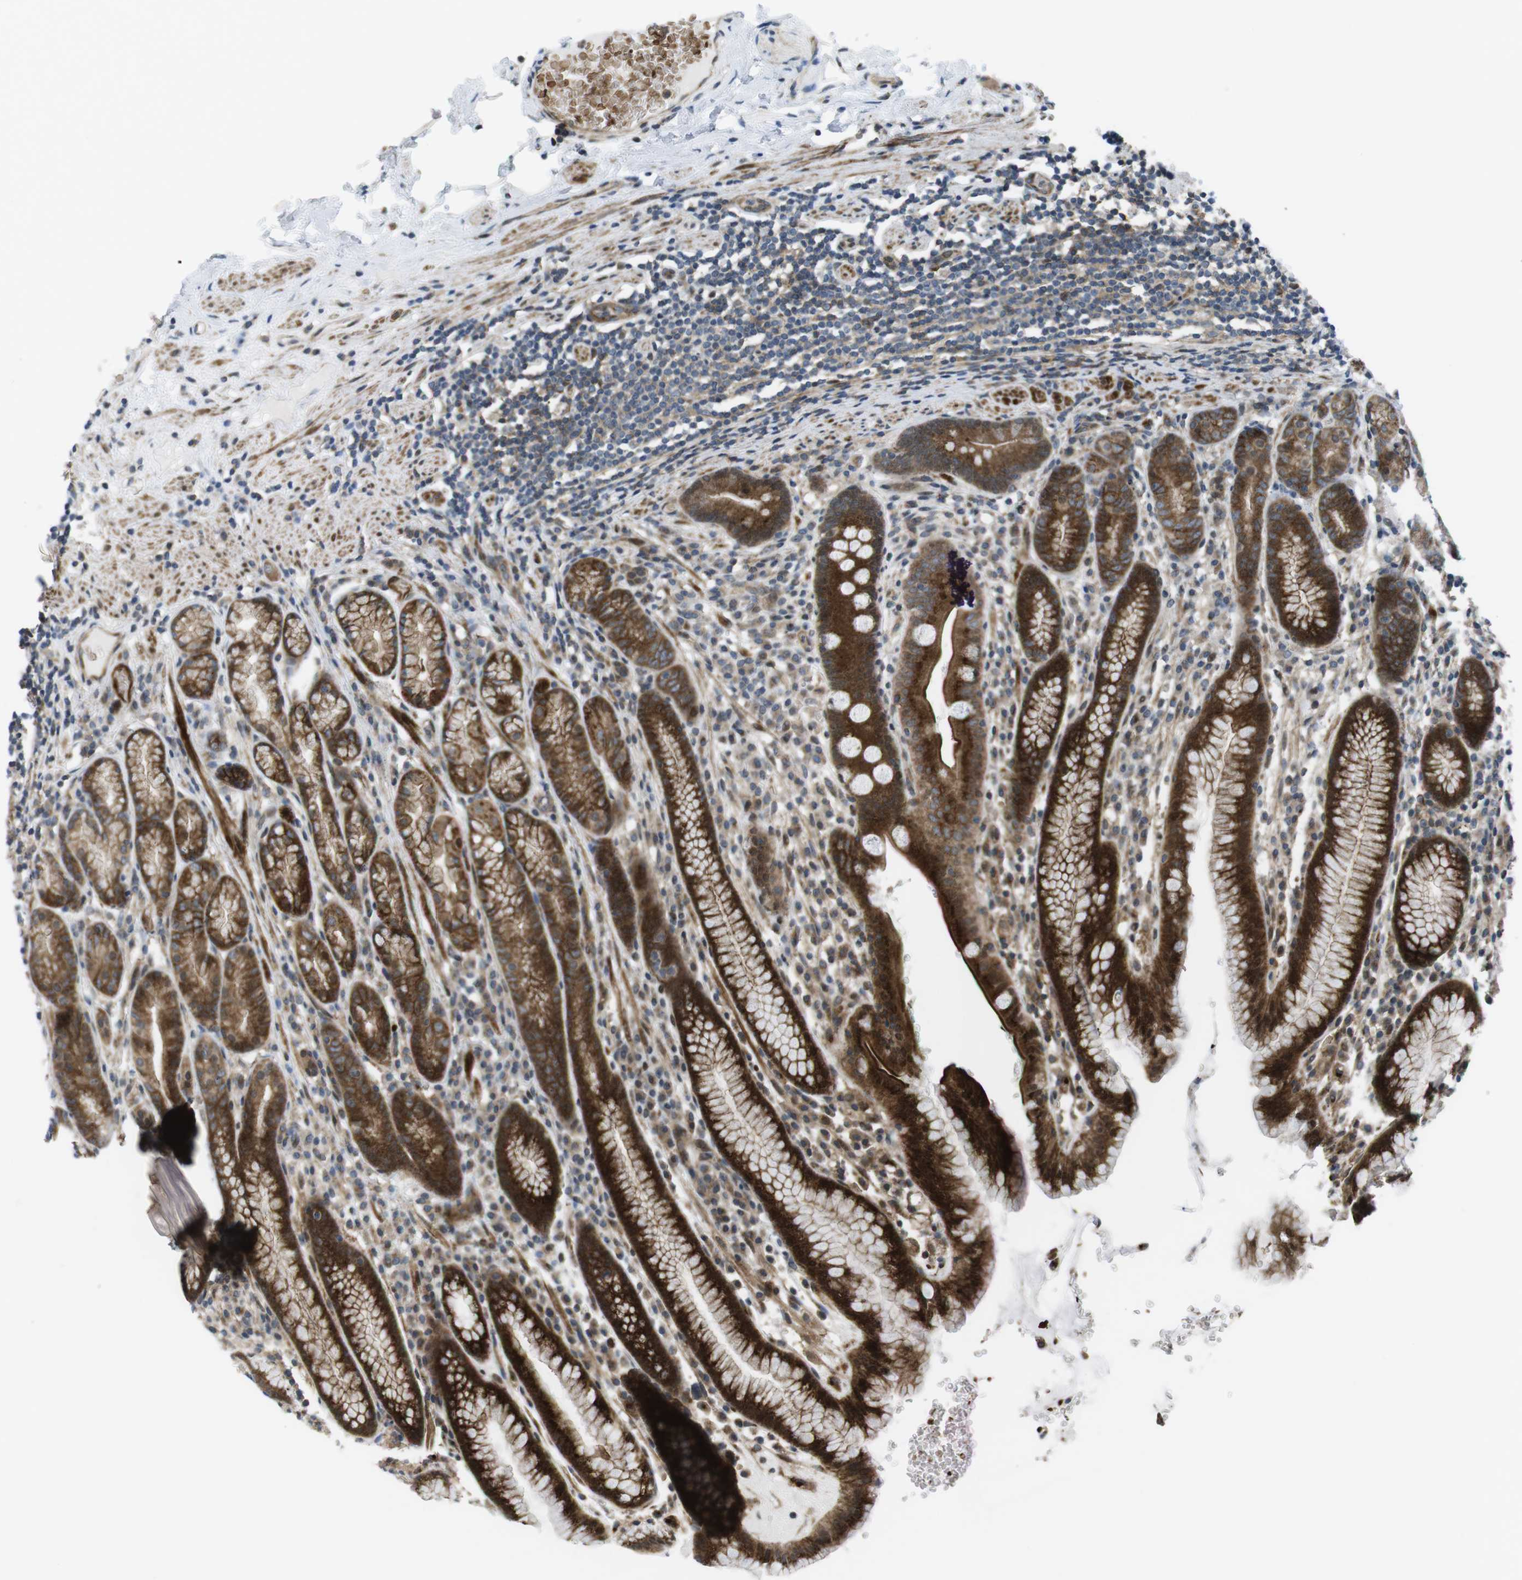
{"staining": {"intensity": "strong", "quantity": "25%-75%", "location": "cytoplasmic/membranous,nuclear"}, "tissue": "stomach", "cell_type": "Glandular cells", "image_type": "normal", "snomed": [{"axis": "morphology", "description": "Normal tissue, NOS"}, {"axis": "topography", "description": "Stomach, lower"}], "caption": "Glandular cells display high levels of strong cytoplasmic/membranous,nuclear expression in about 25%-75% of cells in normal human stomach.", "gene": "CUL7", "patient": {"sex": "male", "age": 52}}